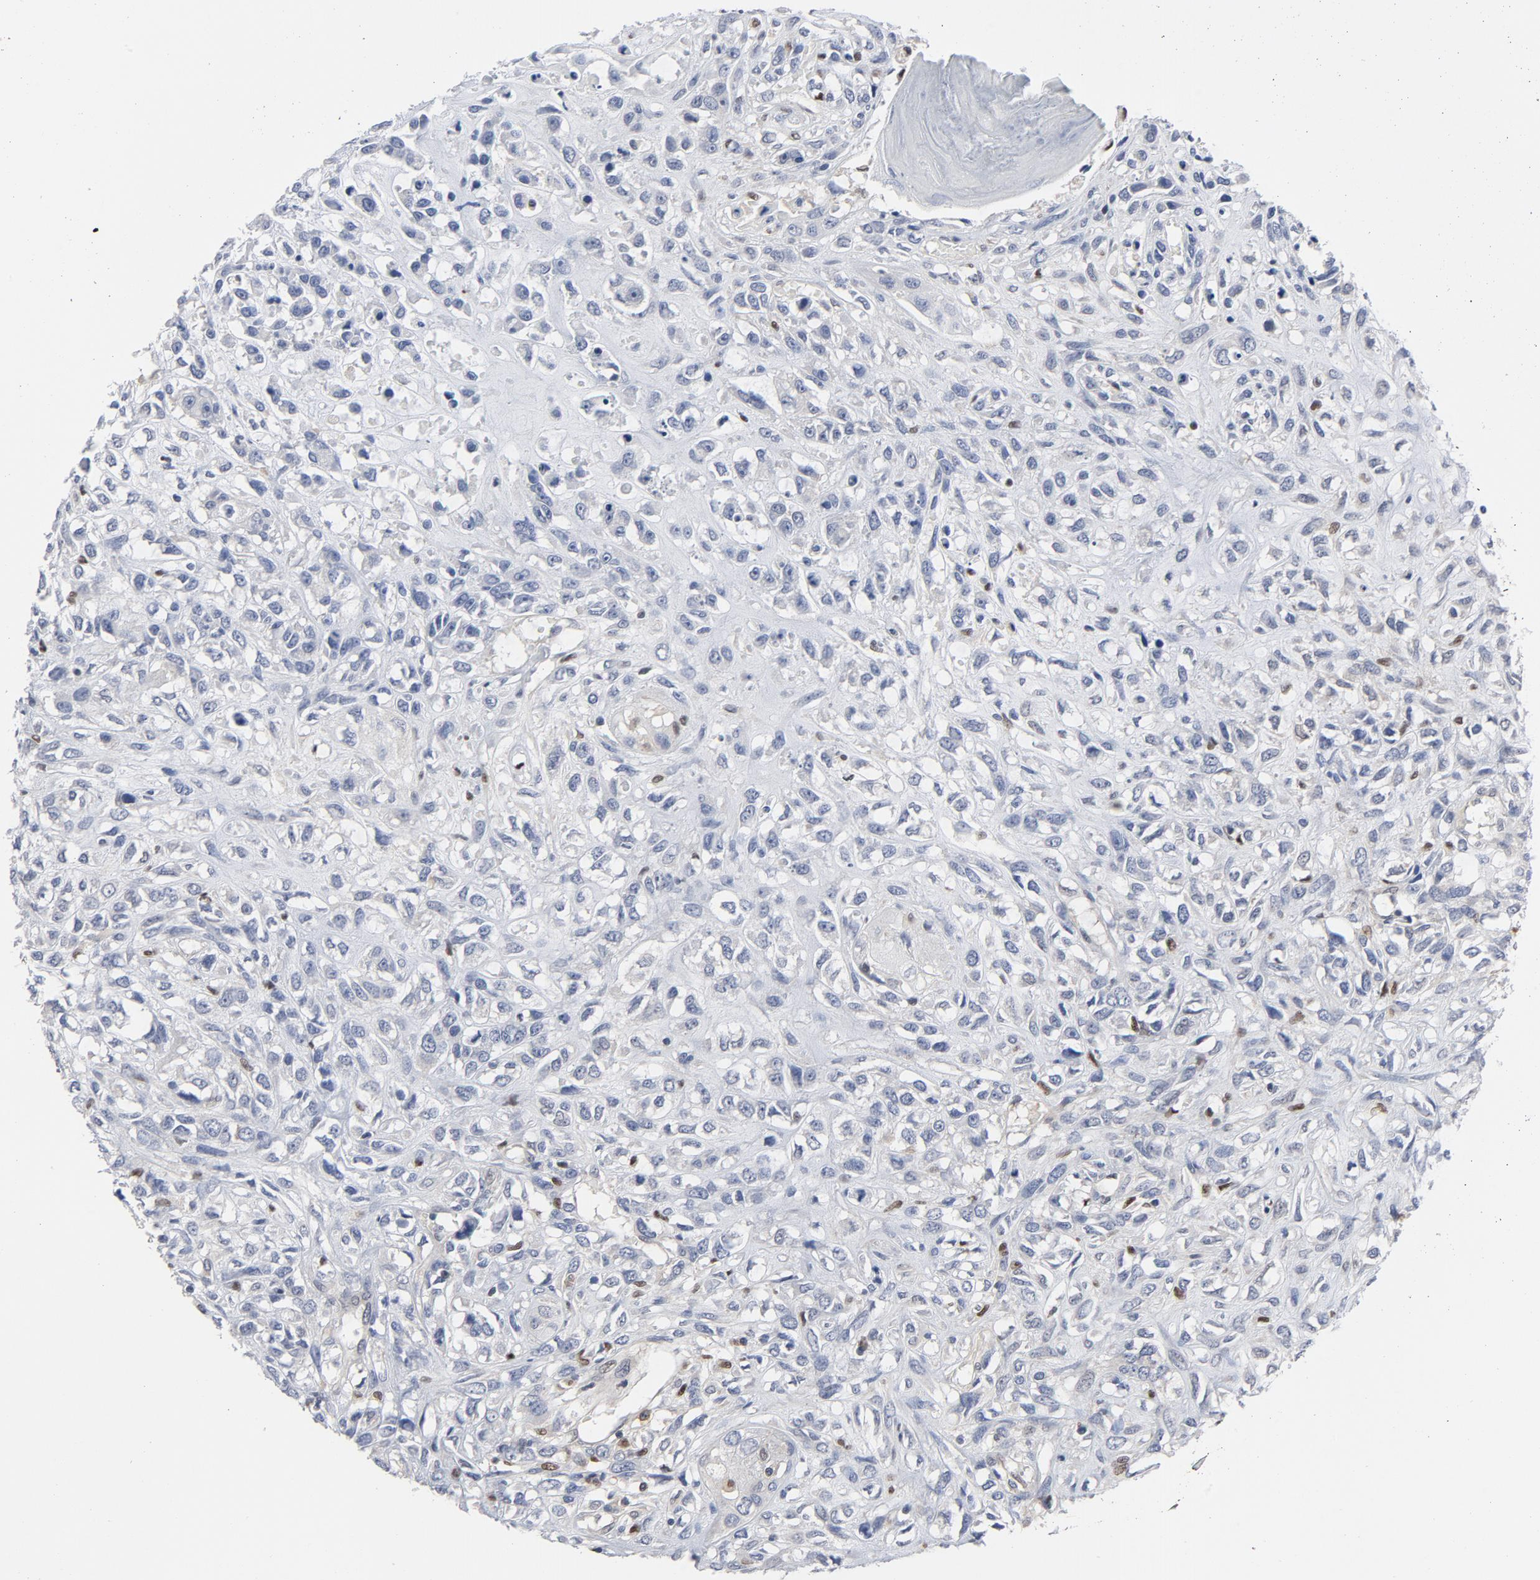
{"staining": {"intensity": "negative", "quantity": "none", "location": "none"}, "tissue": "head and neck cancer", "cell_type": "Tumor cells", "image_type": "cancer", "snomed": [{"axis": "morphology", "description": "Necrosis, NOS"}, {"axis": "morphology", "description": "Neoplasm, malignant, NOS"}, {"axis": "topography", "description": "Salivary gland"}, {"axis": "topography", "description": "Head-Neck"}], "caption": "Immunohistochemistry (IHC) of human neoplasm (malignant) (head and neck) reveals no positivity in tumor cells.", "gene": "NFKB1", "patient": {"sex": "male", "age": 43}}